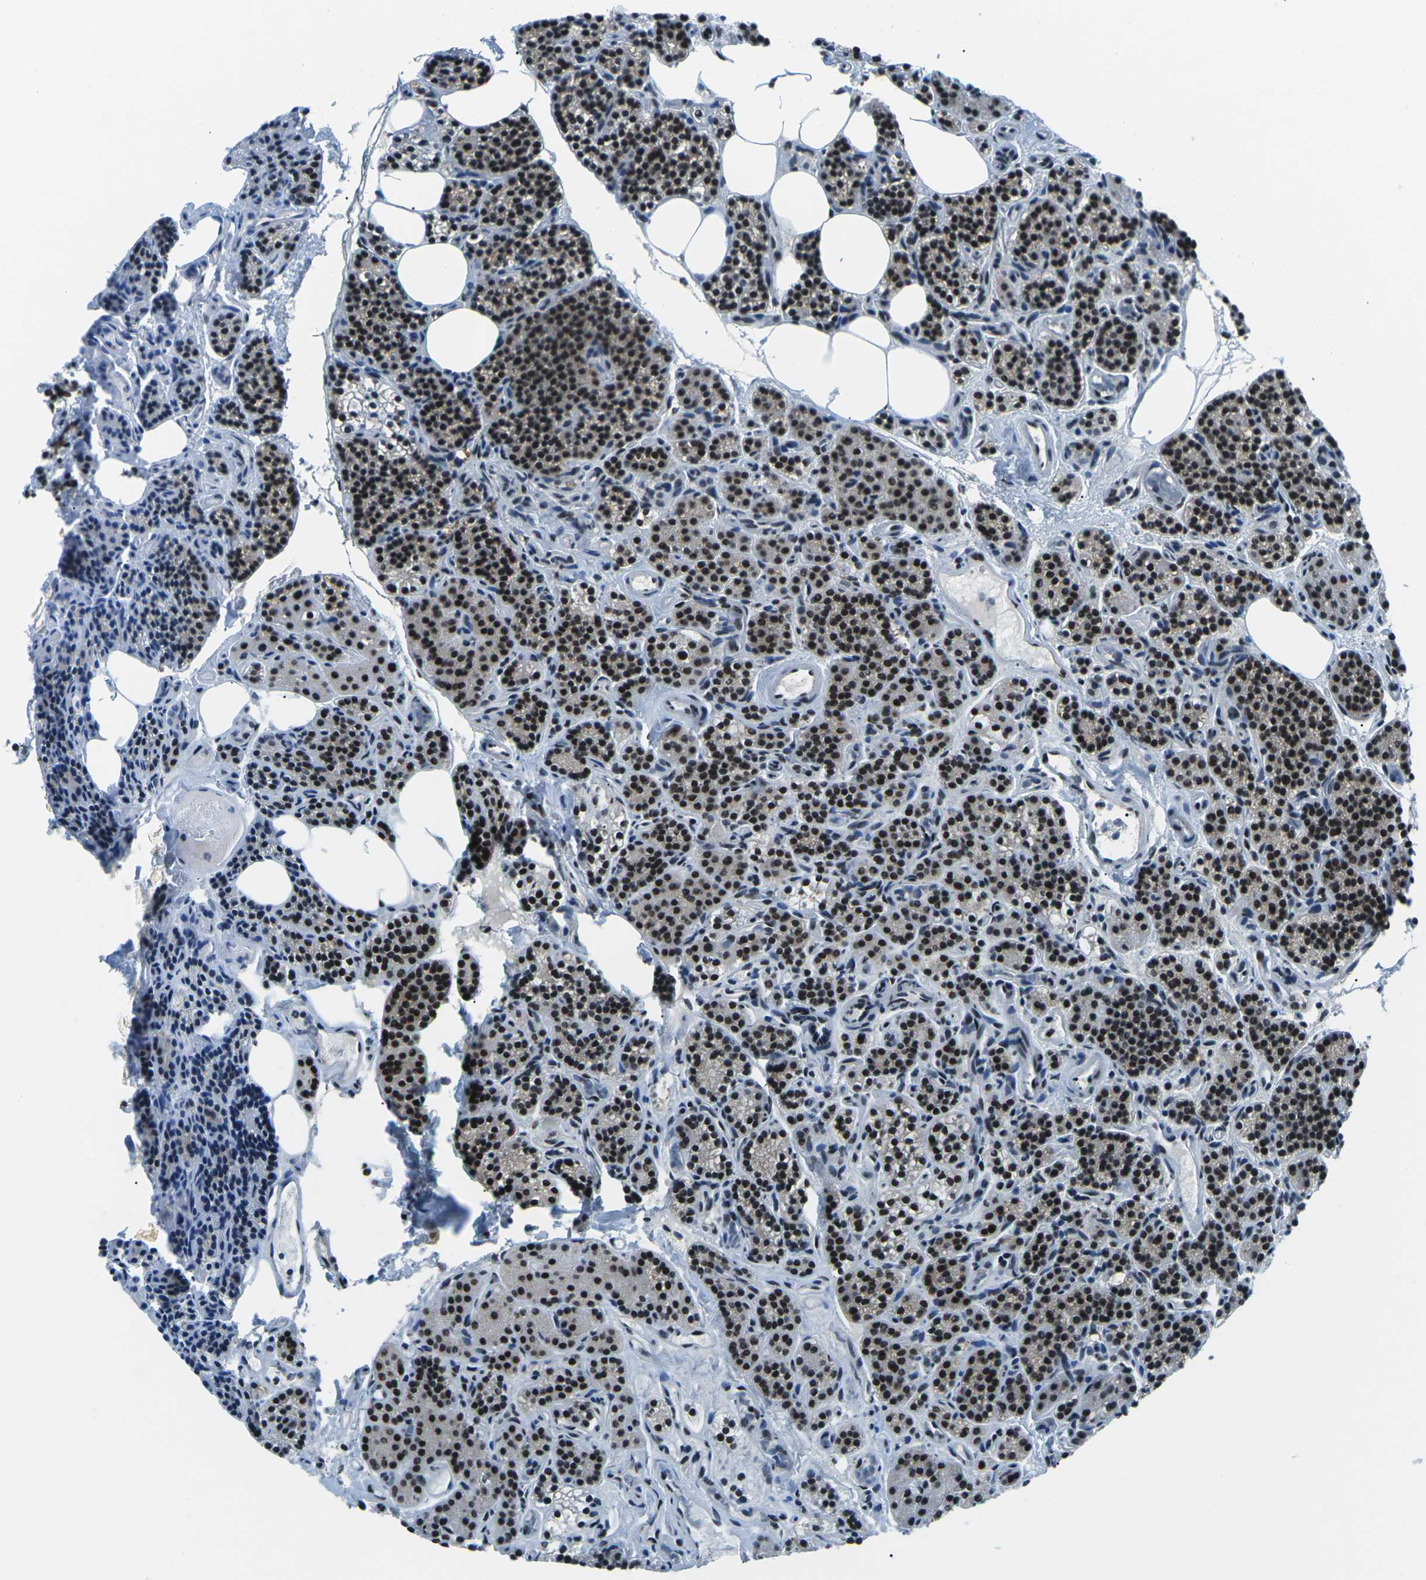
{"staining": {"intensity": "strong", "quantity": ">75%", "location": "nuclear"}, "tissue": "parathyroid gland", "cell_type": "Glandular cells", "image_type": "normal", "snomed": [{"axis": "morphology", "description": "Normal tissue, NOS"}, {"axis": "morphology", "description": "Adenoma, NOS"}, {"axis": "topography", "description": "Parathyroid gland"}], "caption": "Brown immunohistochemical staining in normal human parathyroid gland displays strong nuclear positivity in about >75% of glandular cells.", "gene": "RBL2", "patient": {"sex": "female", "age": 74}}